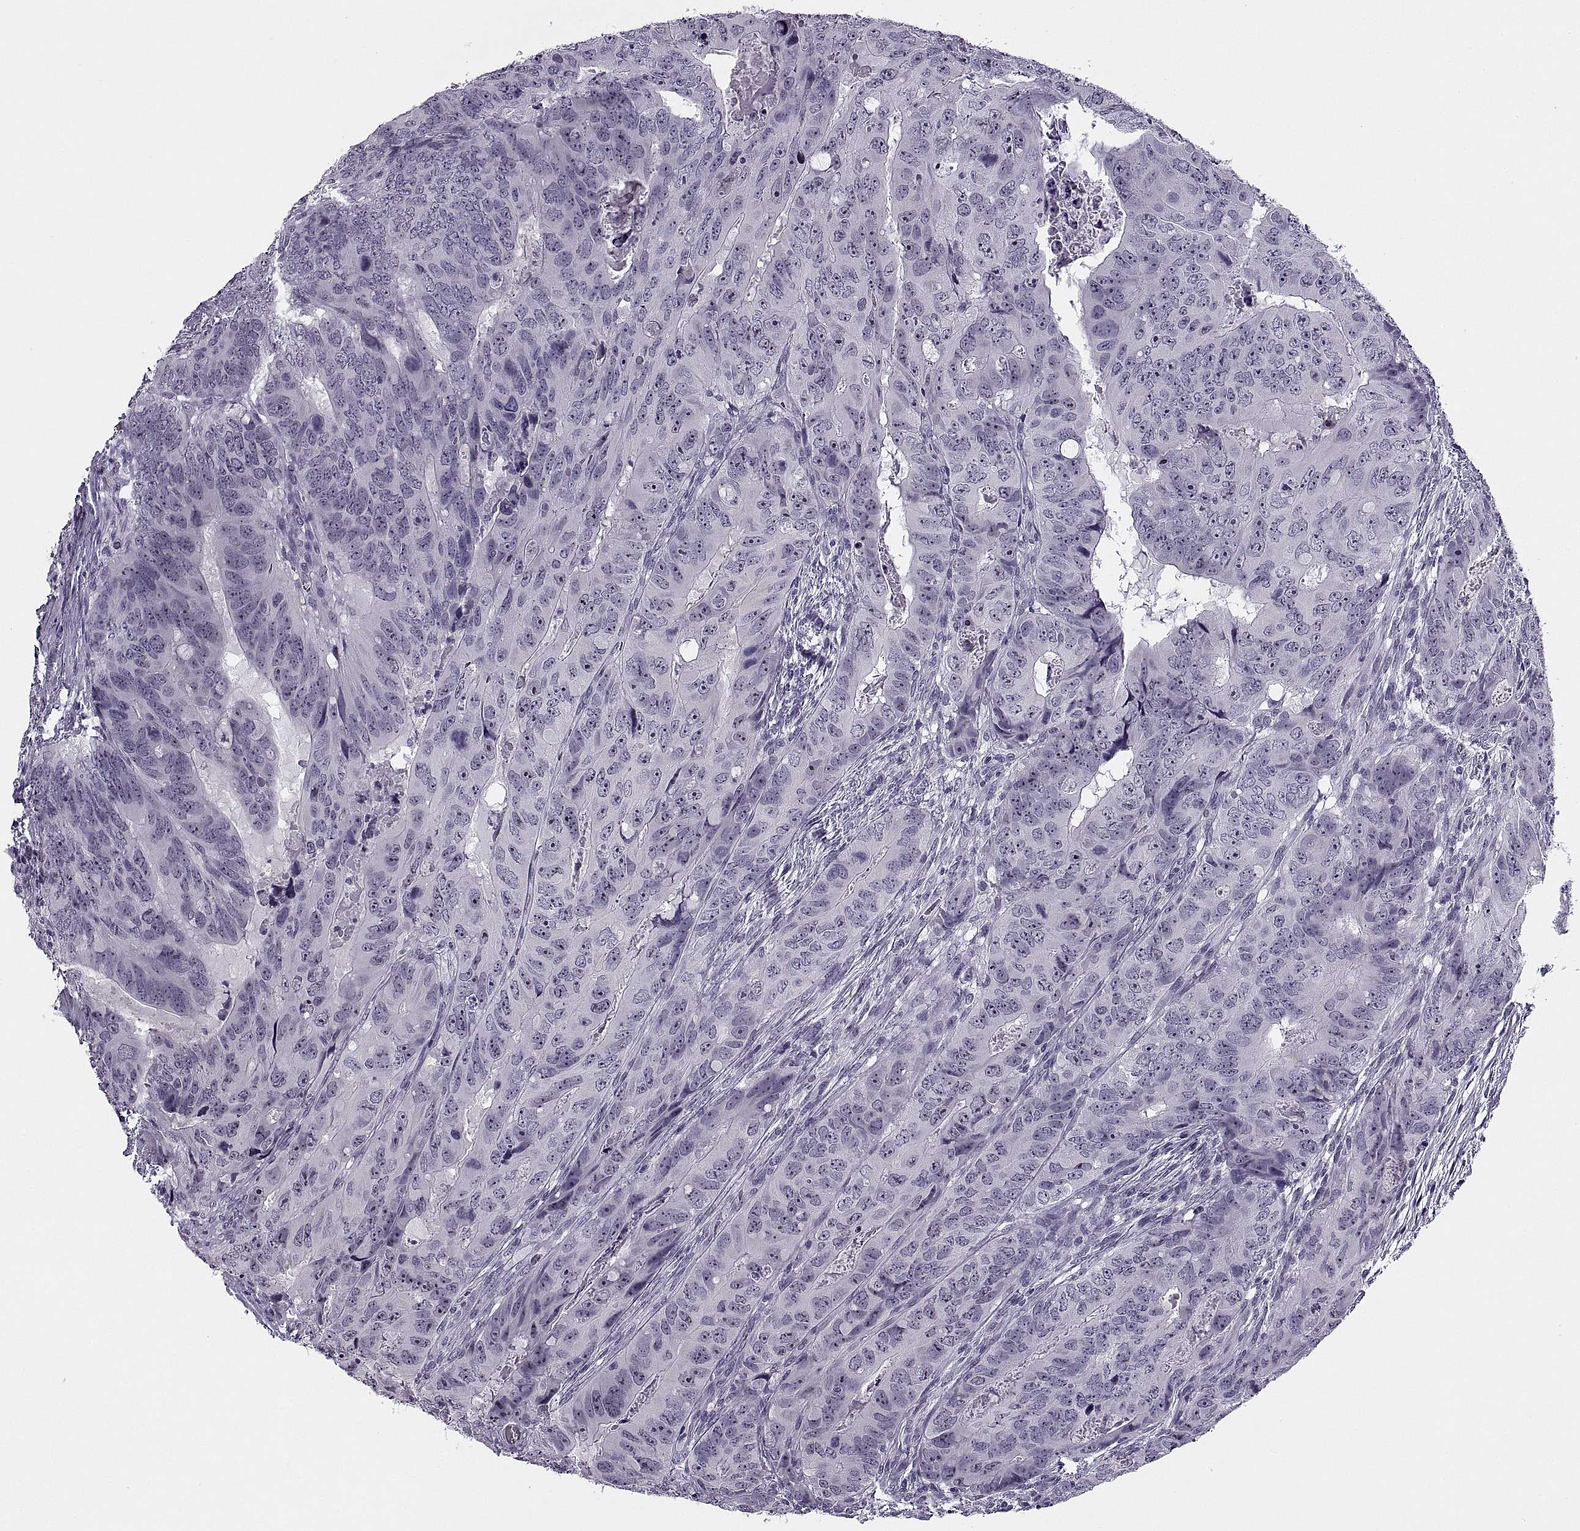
{"staining": {"intensity": "negative", "quantity": "none", "location": "none"}, "tissue": "colorectal cancer", "cell_type": "Tumor cells", "image_type": "cancer", "snomed": [{"axis": "morphology", "description": "Adenocarcinoma, NOS"}, {"axis": "topography", "description": "Colon"}], "caption": "Human colorectal adenocarcinoma stained for a protein using immunohistochemistry (IHC) reveals no expression in tumor cells.", "gene": "TBC1D3G", "patient": {"sex": "male", "age": 79}}